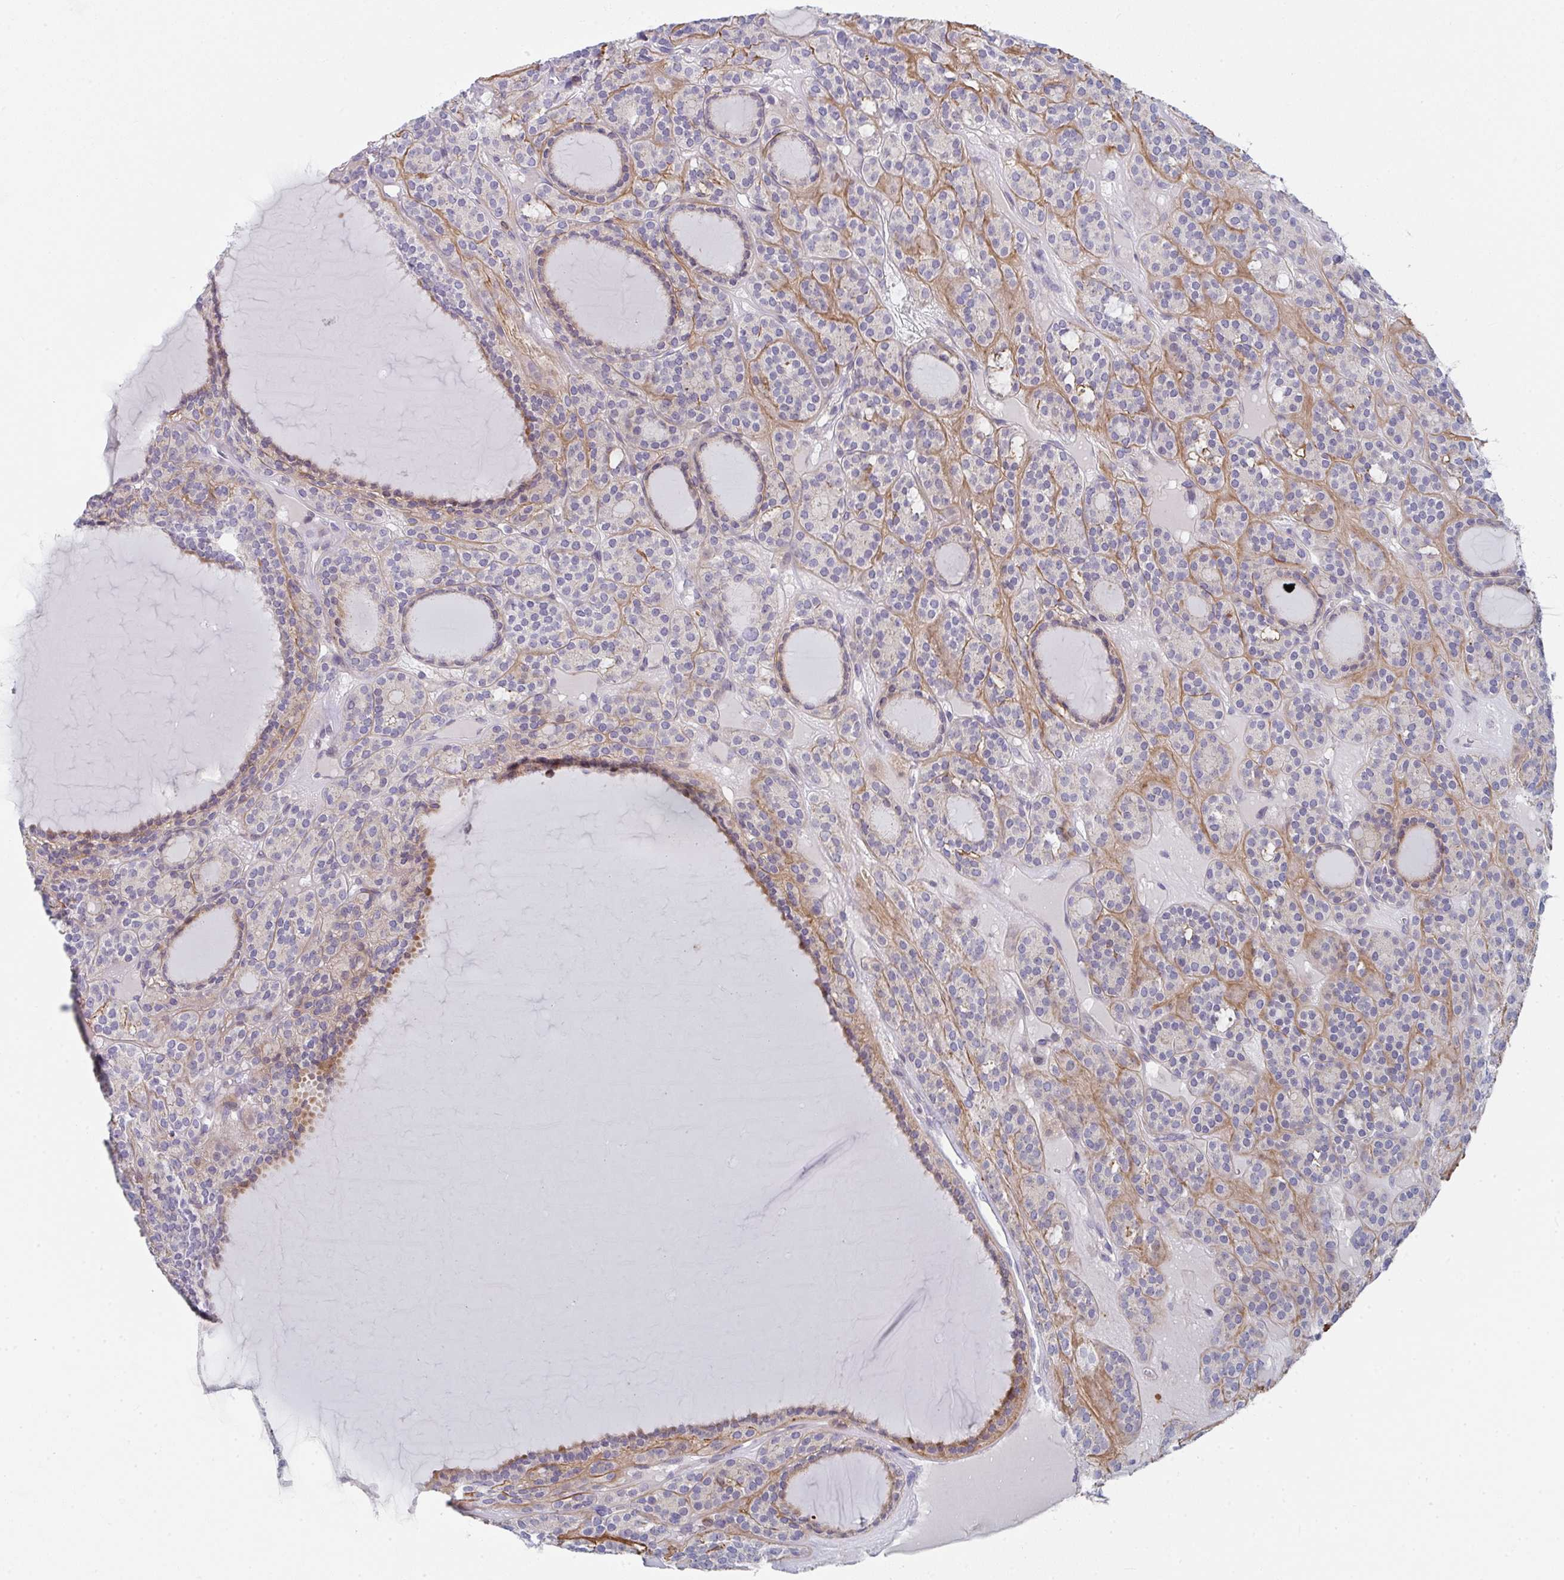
{"staining": {"intensity": "moderate", "quantity": "25%-75%", "location": "cytoplasmic/membranous"}, "tissue": "thyroid cancer", "cell_type": "Tumor cells", "image_type": "cancer", "snomed": [{"axis": "morphology", "description": "Follicular adenoma carcinoma, NOS"}, {"axis": "topography", "description": "Thyroid gland"}], "caption": "Immunohistochemical staining of human thyroid follicular adenoma carcinoma reveals medium levels of moderate cytoplasmic/membranous protein expression in approximately 25%-75% of tumor cells.", "gene": "KLHL33", "patient": {"sex": "female", "age": 63}}